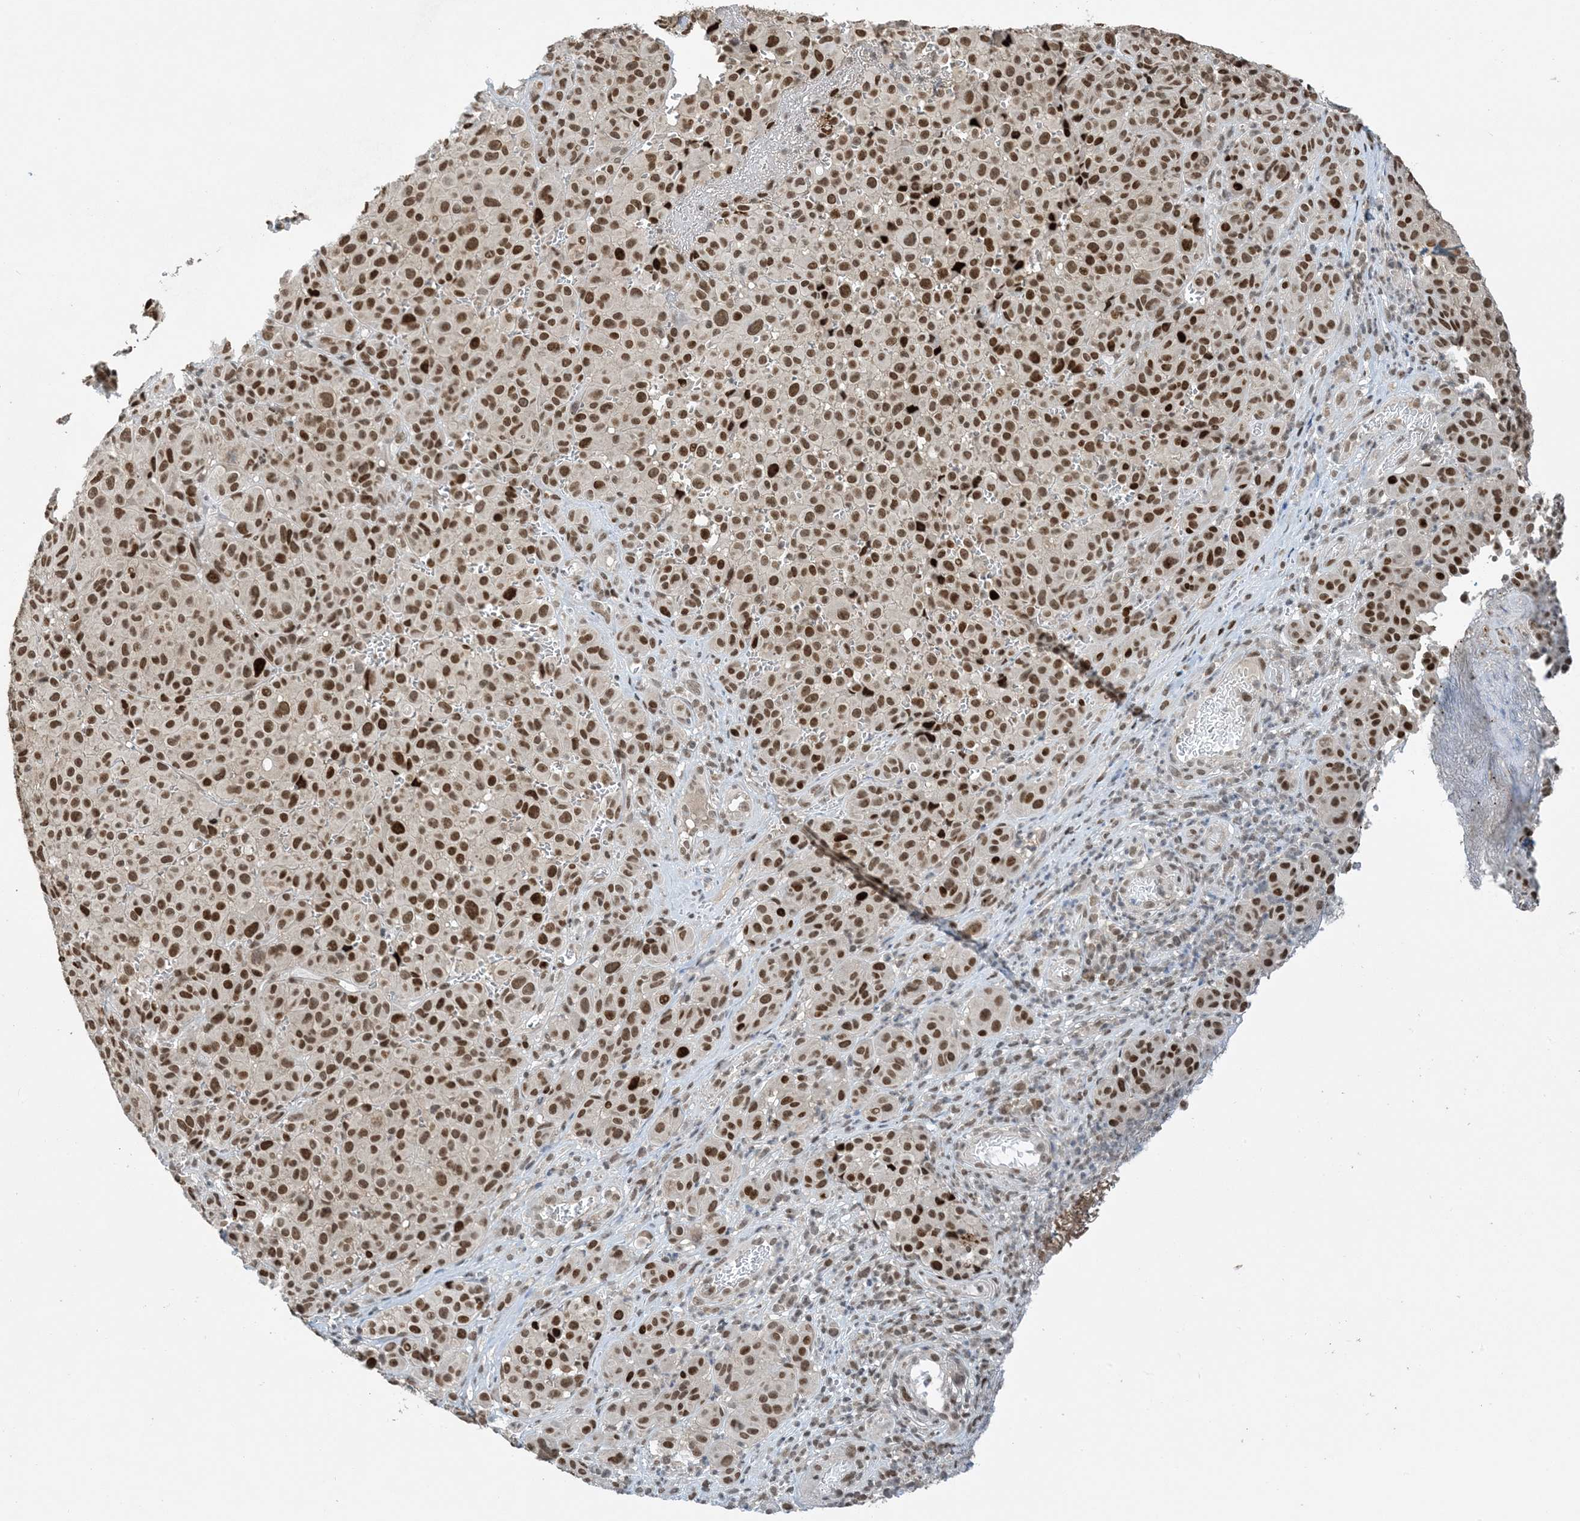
{"staining": {"intensity": "moderate", "quantity": ">75%", "location": "nuclear"}, "tissue": "melanoma", "cell_type": "Tumor cells", "image_type": "cancer", "snomed": [{"axis": "morphology", "description": "Malignant melanoma, NOS"}, {"axis": "topography", "description": "Skin"}], "caption": "Immunohistochemistry (IHC) histopathology image of melanoma stained for a protein (brown), which displays medium levels of moderate nuclear expression in approximately >75% of tumor cells.", "gene": "ACYP2", "patient": {"sex": "male", "age": 73}}